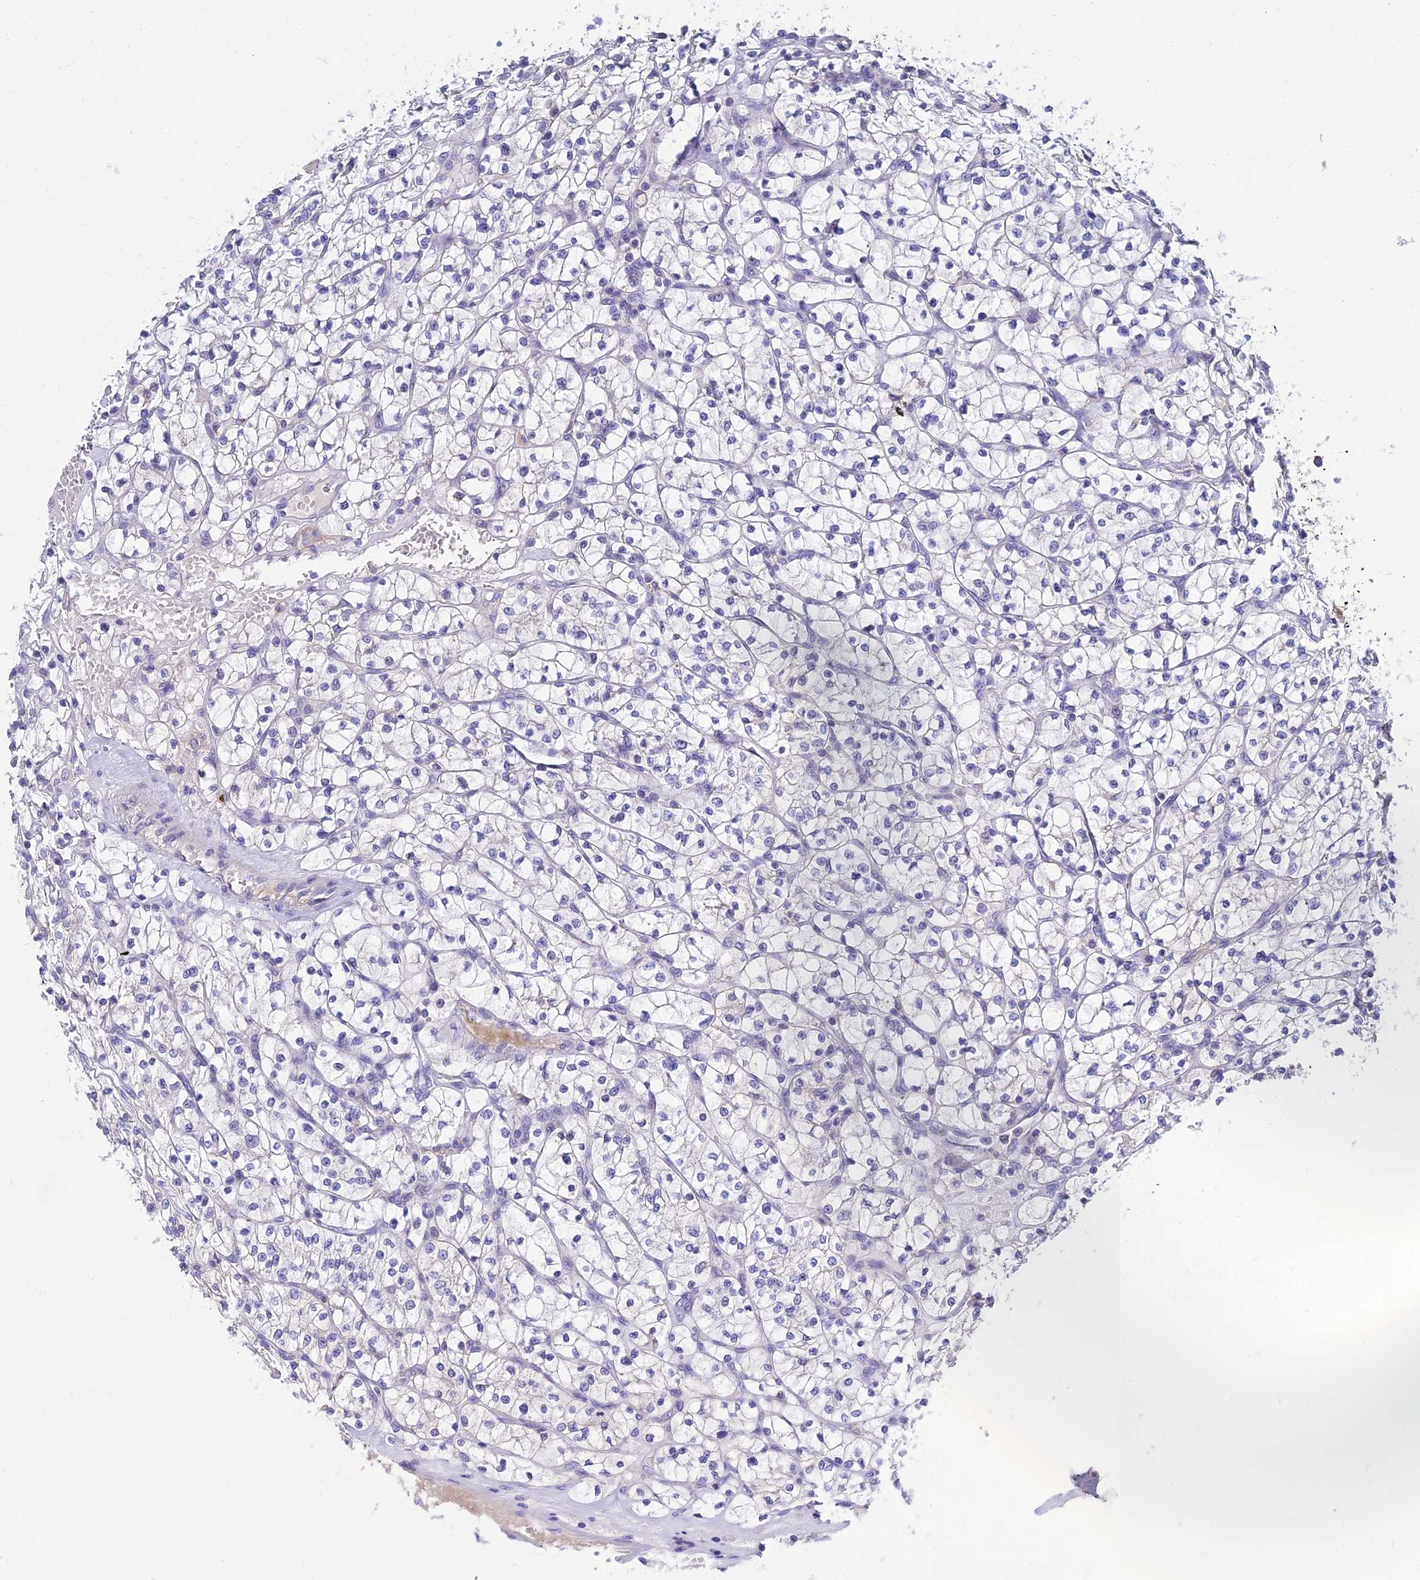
{"staining": {"intensity": "negative", "quantity": "none", "location": "none"}, "tissue": "renal cancer", "cell_type": "Tumor cells", "image_type": "cancer", "snomed": [{"axis": "morphology", "description": "Adenocarcinoma, NOS"}, {"axis": "topography", "description": "Kidney"}], "caption": "Photomicrograph shows no significant protein expression in tumor cells of renal cancer (adenocarcinoma). (Stains: DAB (3,3'-diaminobenzidine) IHC with hematoxylin counter stain, Microscopy: brightfield microscopy at high magnification).", "gene": "ZXDA", "patient": {"sex": "female", "age": 64}}